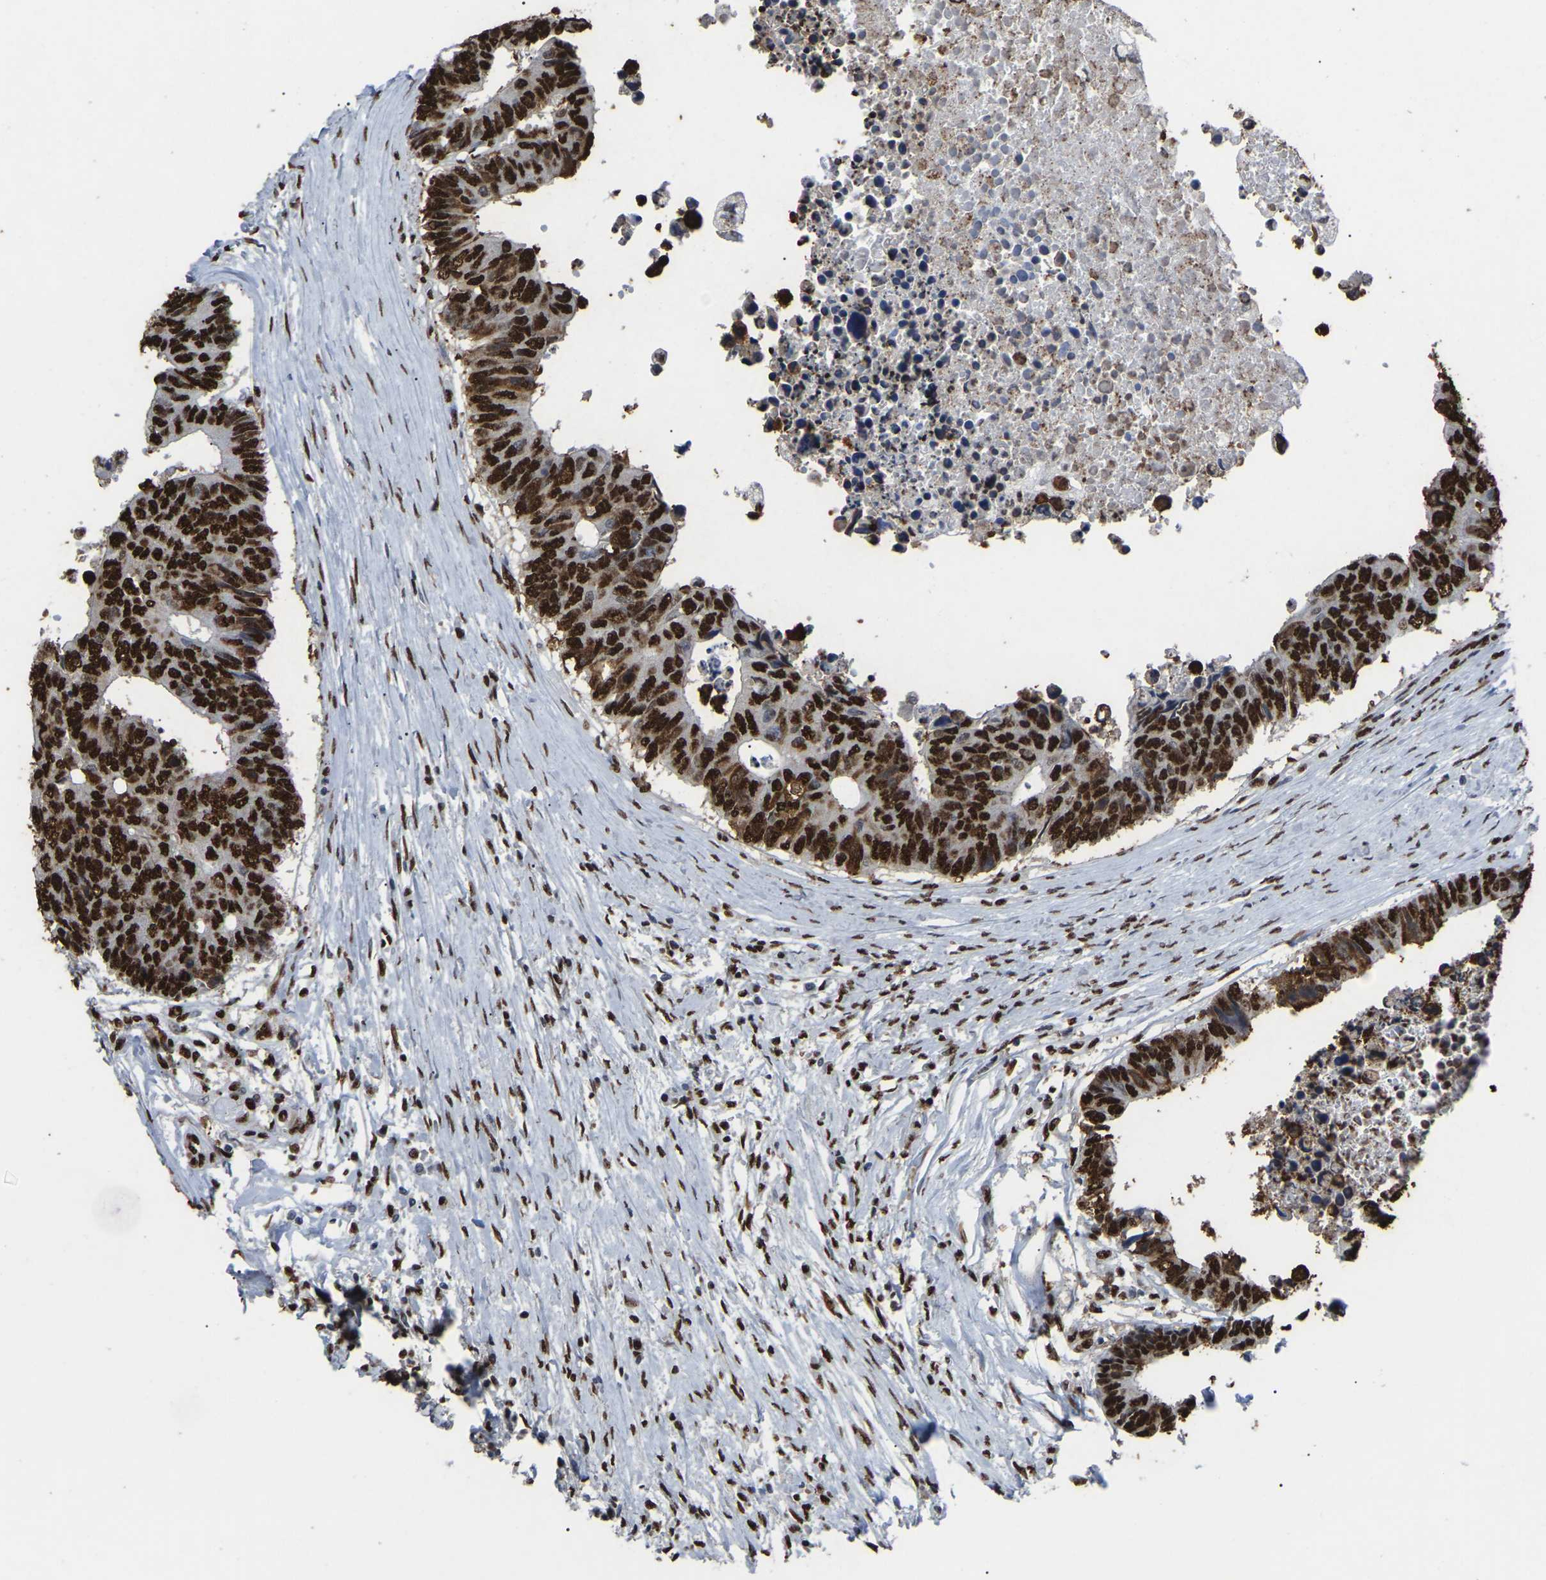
{"staining": {"intensity": "strong", "quantity": ">75%", "location": "nuclear"}, "tissue": "colorectal cancer", "cell_type": "Tumor cells", "image_type": "cancer", "snomed": [{"axis": "morphology", "description": "Adenocarcinoma, NOS"}, {"axis": "topography", "description": "Rectum"}], "caption": "Protein staining of colorectal cancer tissue exhibits strong nuclear expression in approximately >75% of tumor cells. Using DAB (brown) and hematoxylin (blue) stains, captured at high magnification using brightfield microscopy.", "gene": "RBL2", "patient": {"sex": "male", "age": 84}}